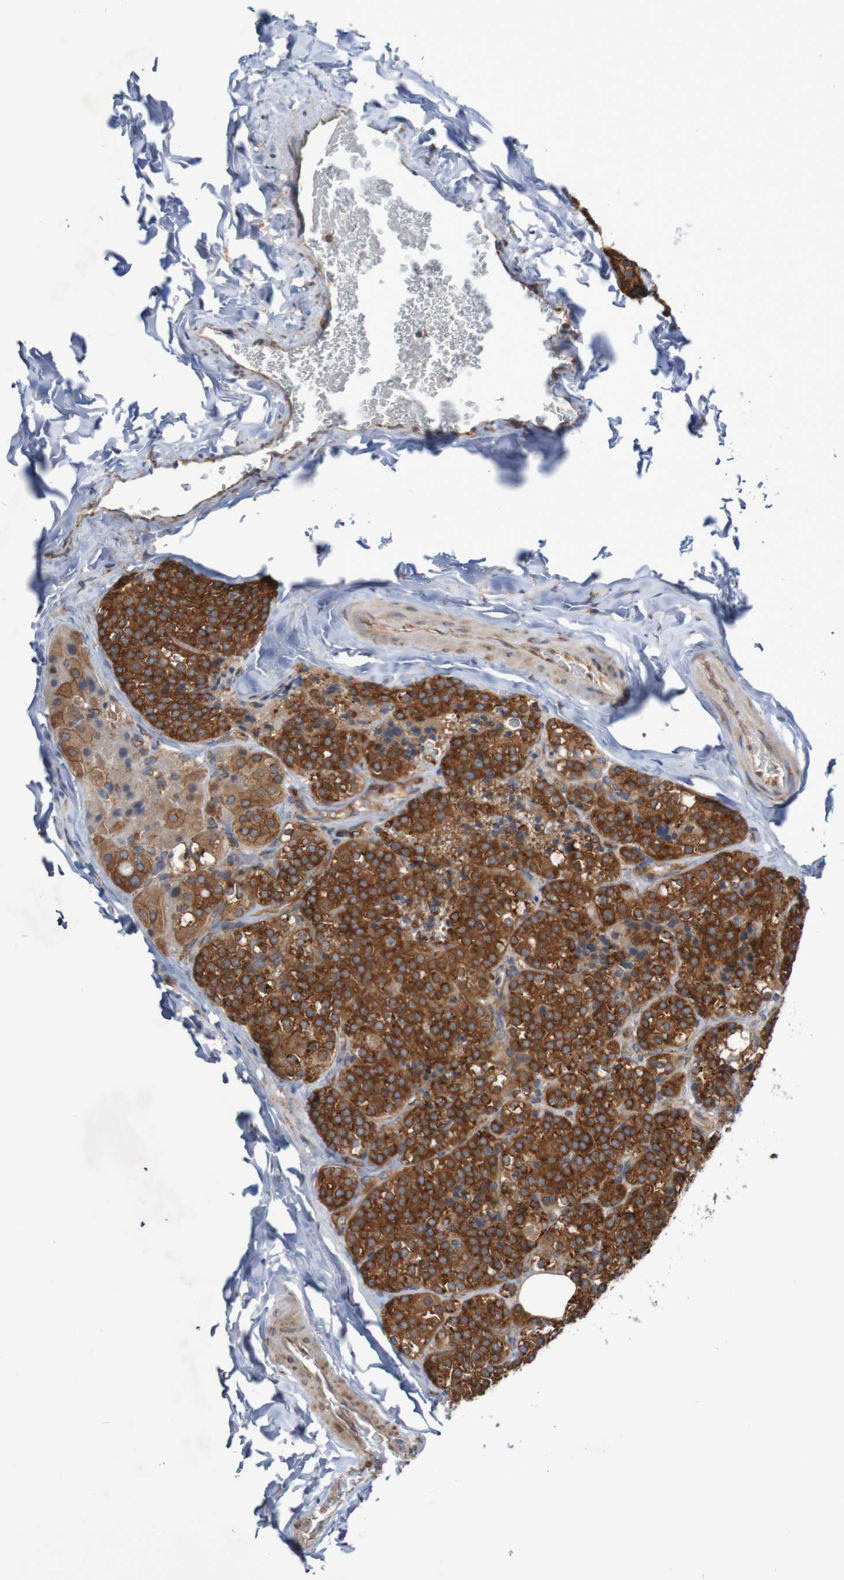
{"staining": {"intensity": "strong", "quantity": ">75%", "location": "cytoplasmic/membranous"}, "tissue": "parathyroid gland", "cell_type": "Glandular cells", "image_type": "normal", "snomed": [{"axis": "morphology", "description": "Normal tissue, NOS"}, {"axis": "morphology", "description": "Atrophy, NOS"}, {"axis": "topography", "description": "Parathyroid gland"}], "caption": "This micrograph shows immunohistochemistry staining of normal parathyroid gland, with high strong cytoplasmic/membranous staining in approximately >75% of glandular cells.", "gene": "LRRC47", "patient": {"sex": "female", "age": 54}}